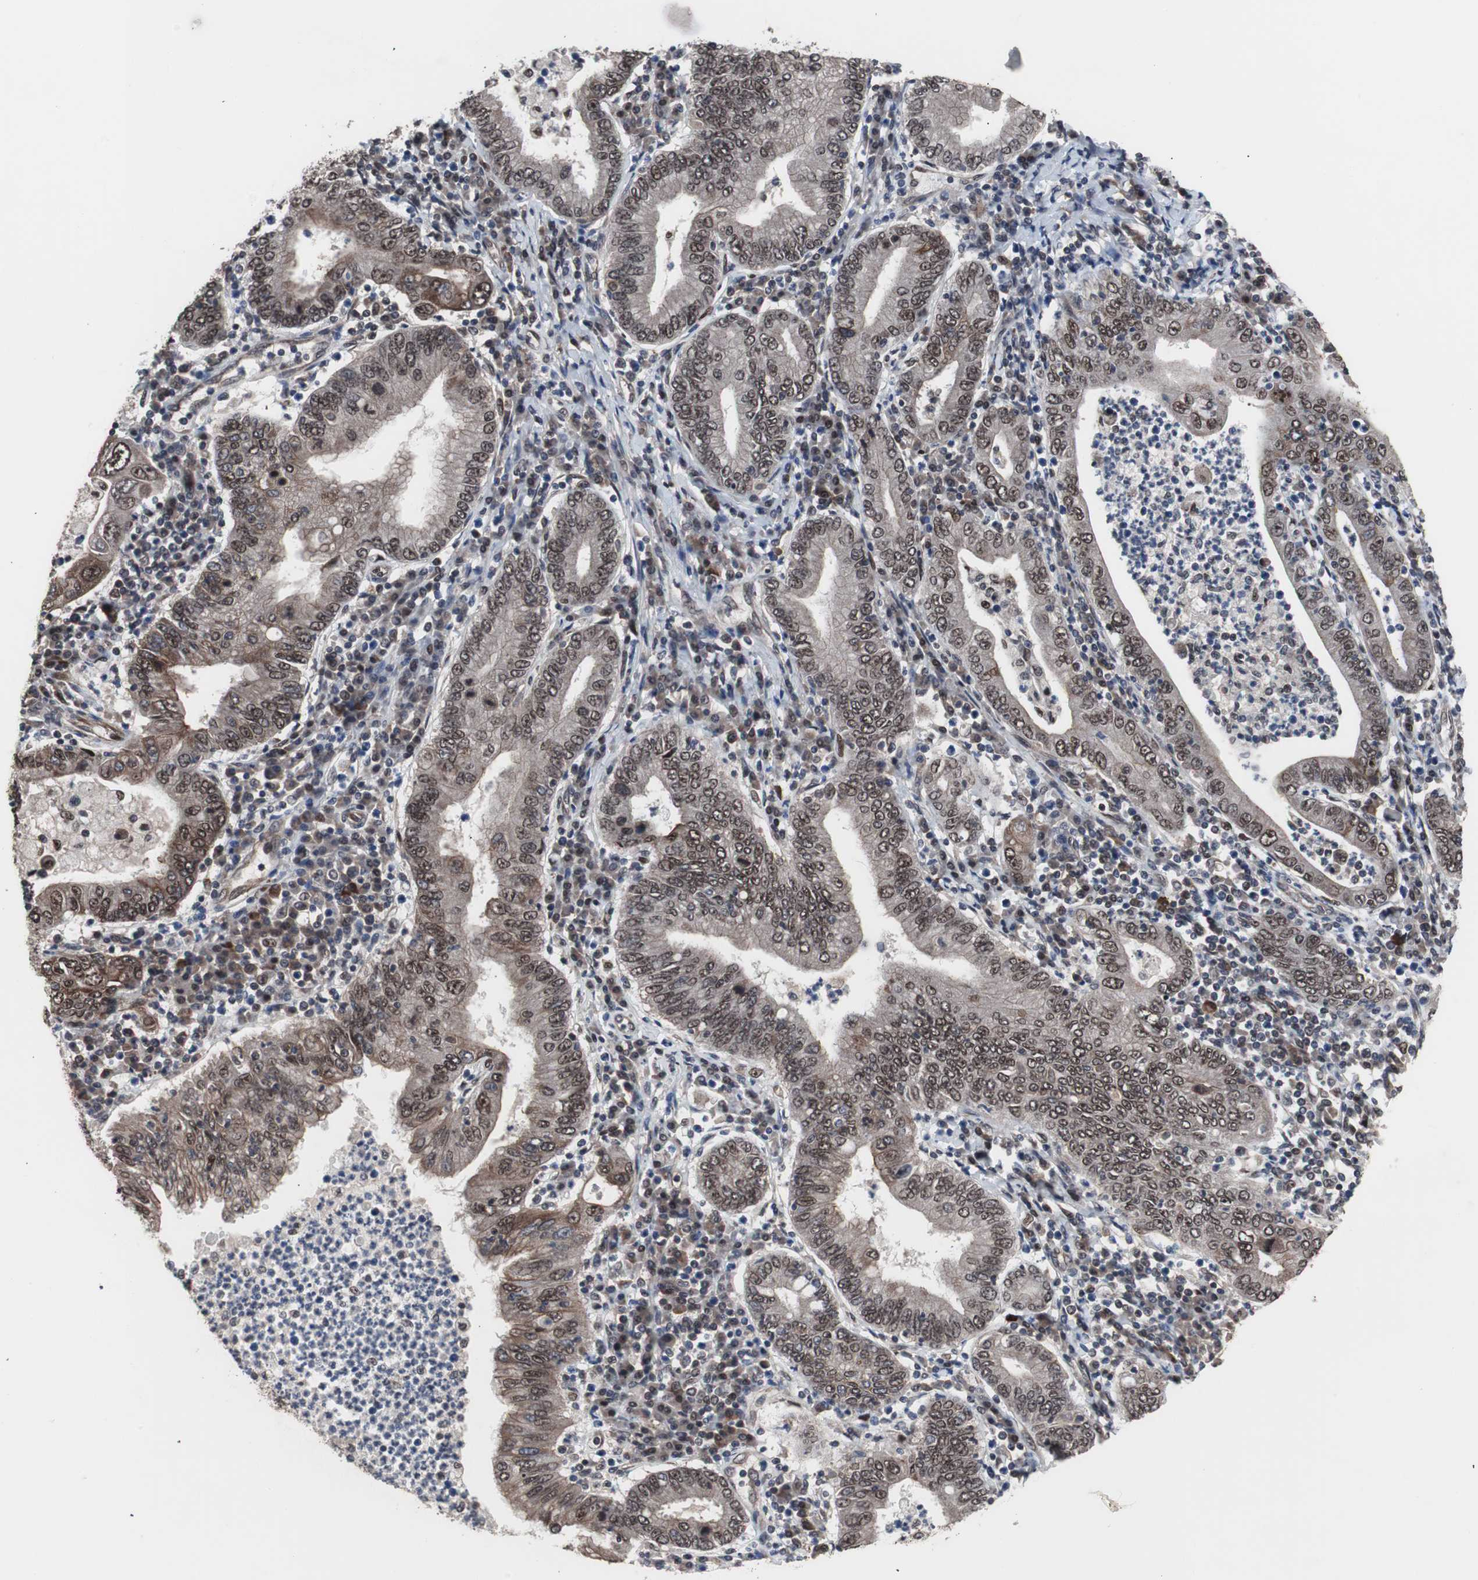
{"staining": {"intensity": "moderate", "quantity": ">75%", "location": "cytoplasmic/membranous,nuclear"}, "tissue": "stomach cancer", "cell_type": "Tumor cells", "image_type": "cancer", "snomed": [{"axis": "morphology", "description": "Normal tissue, NOS"}, {"axis": "morphology", "description": "Adenocarcinoma, NOS"}, {"axis": "topography", "description": "Esophagus"}, {"axis": "topography", "description": "Stomach, upper"}, {"axis": "topography", "description": "Peripheral nerve tissue"}], "caption": "Brown immunohistochemical staining in stomach cancer (adenocarcinoma) displays moderate cytoplasmic/membranous and nuclear expression in approximately >75% of tumor cells. Using DAB (3,3'-diaminobenzidine) (brown) and hematoxylin (blue) stains, captured at high magnification using brightfield microscopy.", "gene": "GTF2F2", "patient": {"sex": "male", "age": 62}}